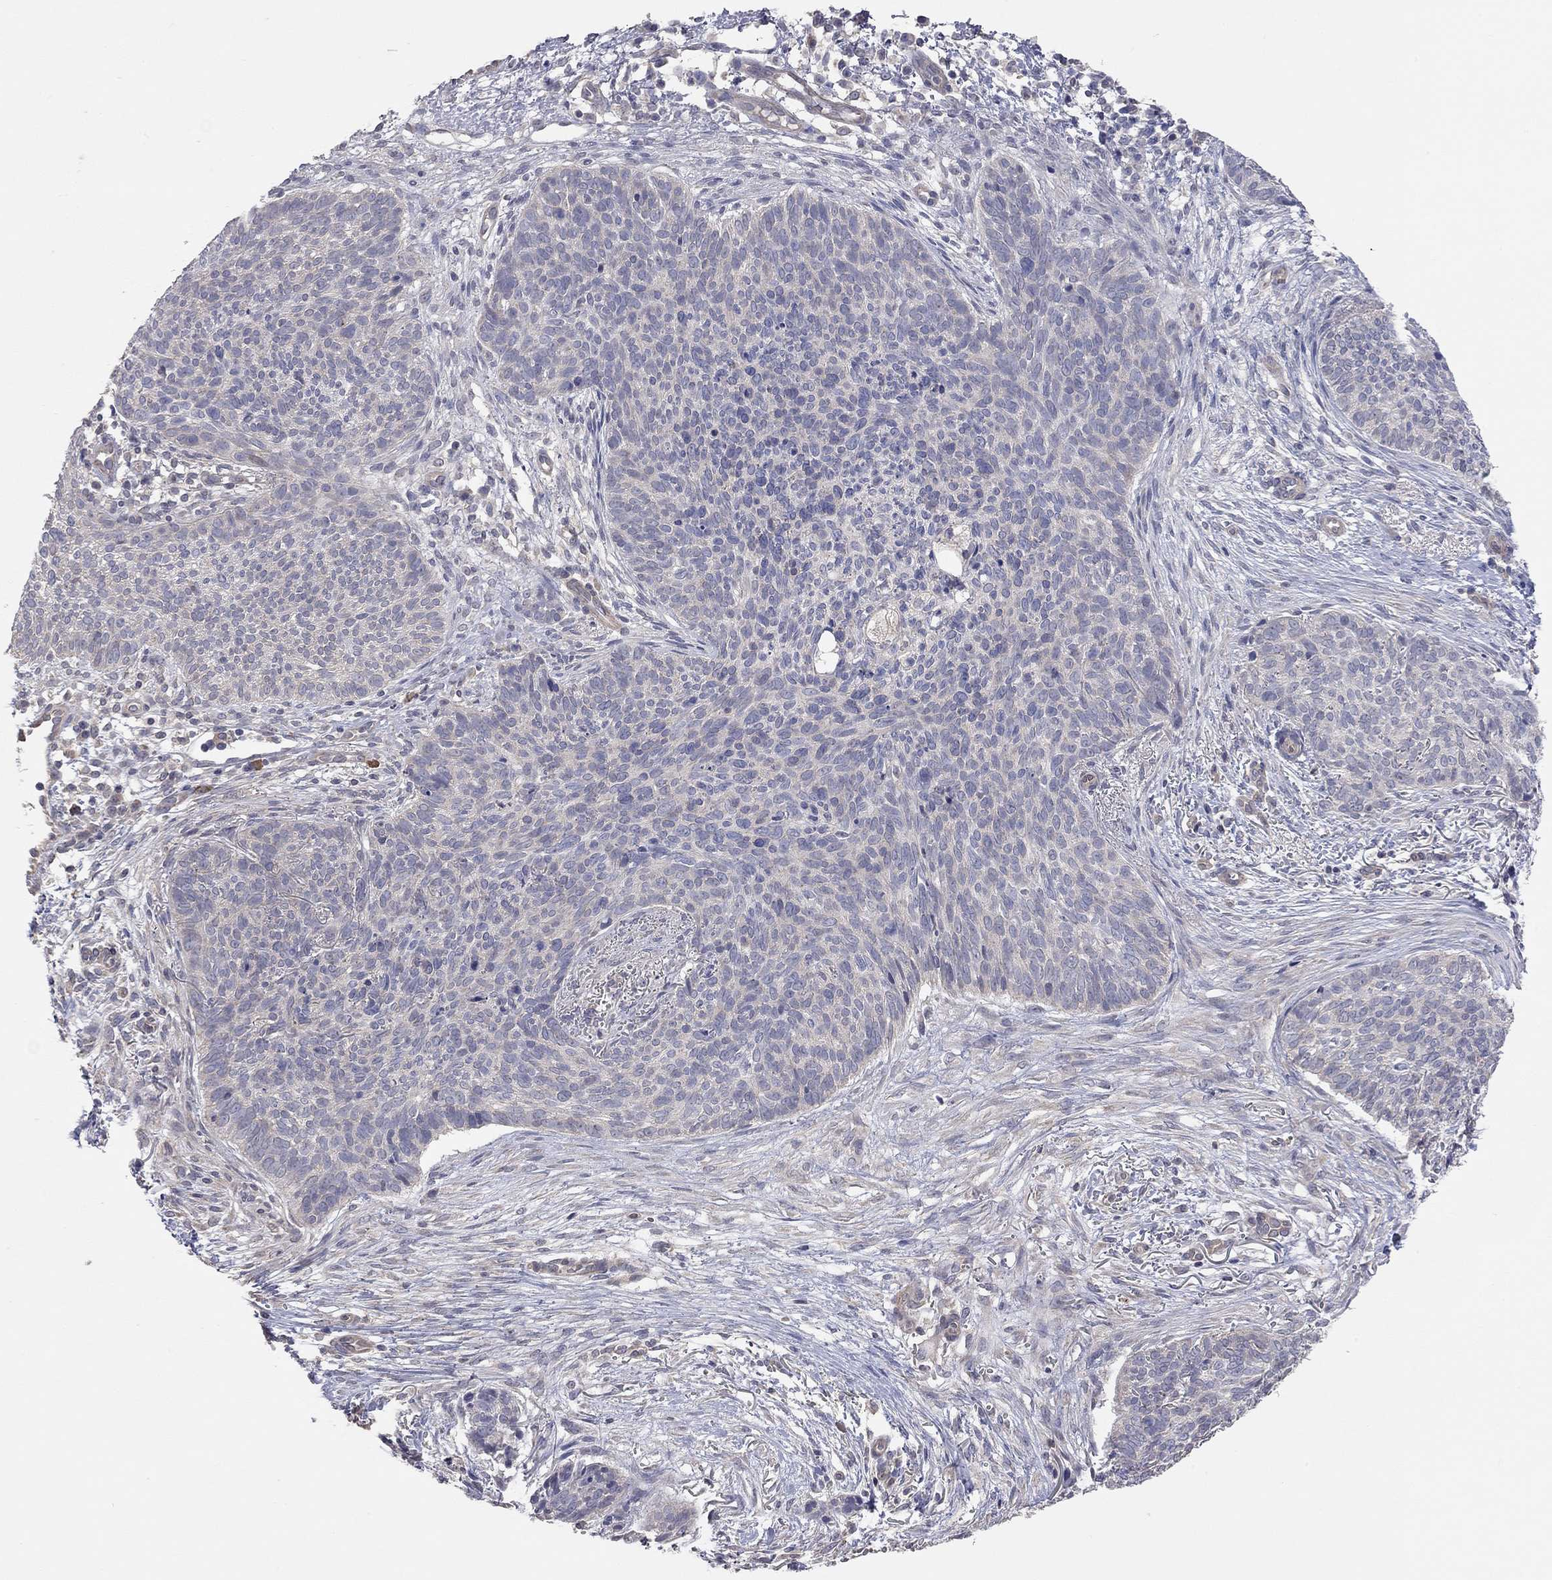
{"staining": {"intensity": "negative", "quantity": "none", "location": "none"}, "tissue": "skin cancer", "cell_type": "Tumor cells", "image_type": "cancer", "snomed": [{"axis": "morphology", "description": "Basal cell carcinoma"}, {"axis": "topography", "description": "Skin"}], "caption": "Human skin cancer stained for a protein using IHC exhibits no expression in tumor cells.", "gene": "KCNB1", "patient": {"sex": "male", "age": 64}}